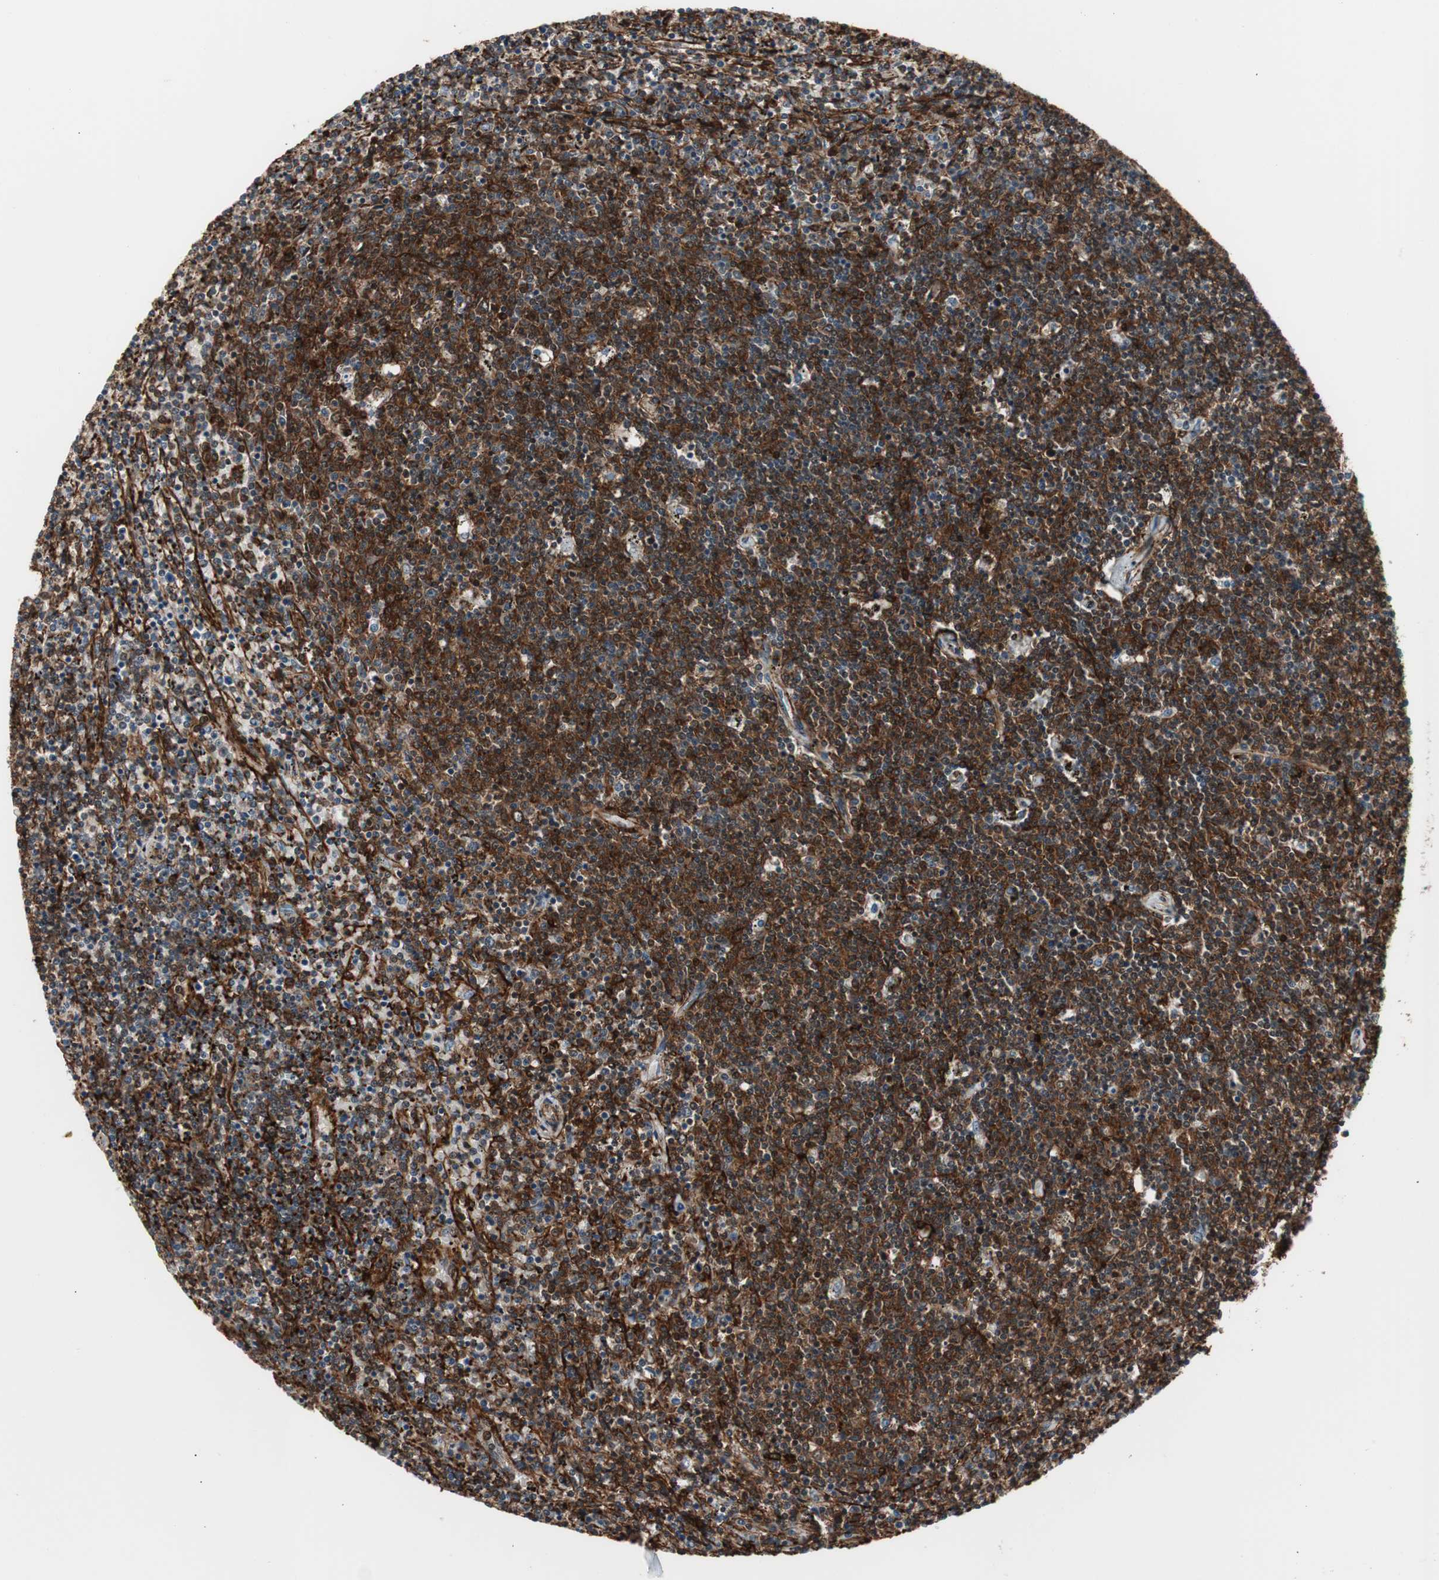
{"staining": {"intensity": "strong", "quantity": ">75%", "location": "cytoplasmic/membranous"}, "tissue": "lymphoma", "cell_type": "Tumor cells", "image_type": "cancer", "snomed": [{"axis": "morphology", "description": "Malignant lymphoma, non-Hodgkin's type, Low grade"}, {"axis": "topography", "description": "Spleen"}], "caption": "IHC of malignant lymphoma, non-Hodgkin's type (low-grade) reveals high levels of strong cytoplasmic/membranous positivity in about >75% of tumor cells. (Stains: DAB in brown, nuclei in blue, Microscopy: brightfield microscopy at high magnification).", "gene": "PTPN11", "patient": {"sex": "female", "age": 50}}